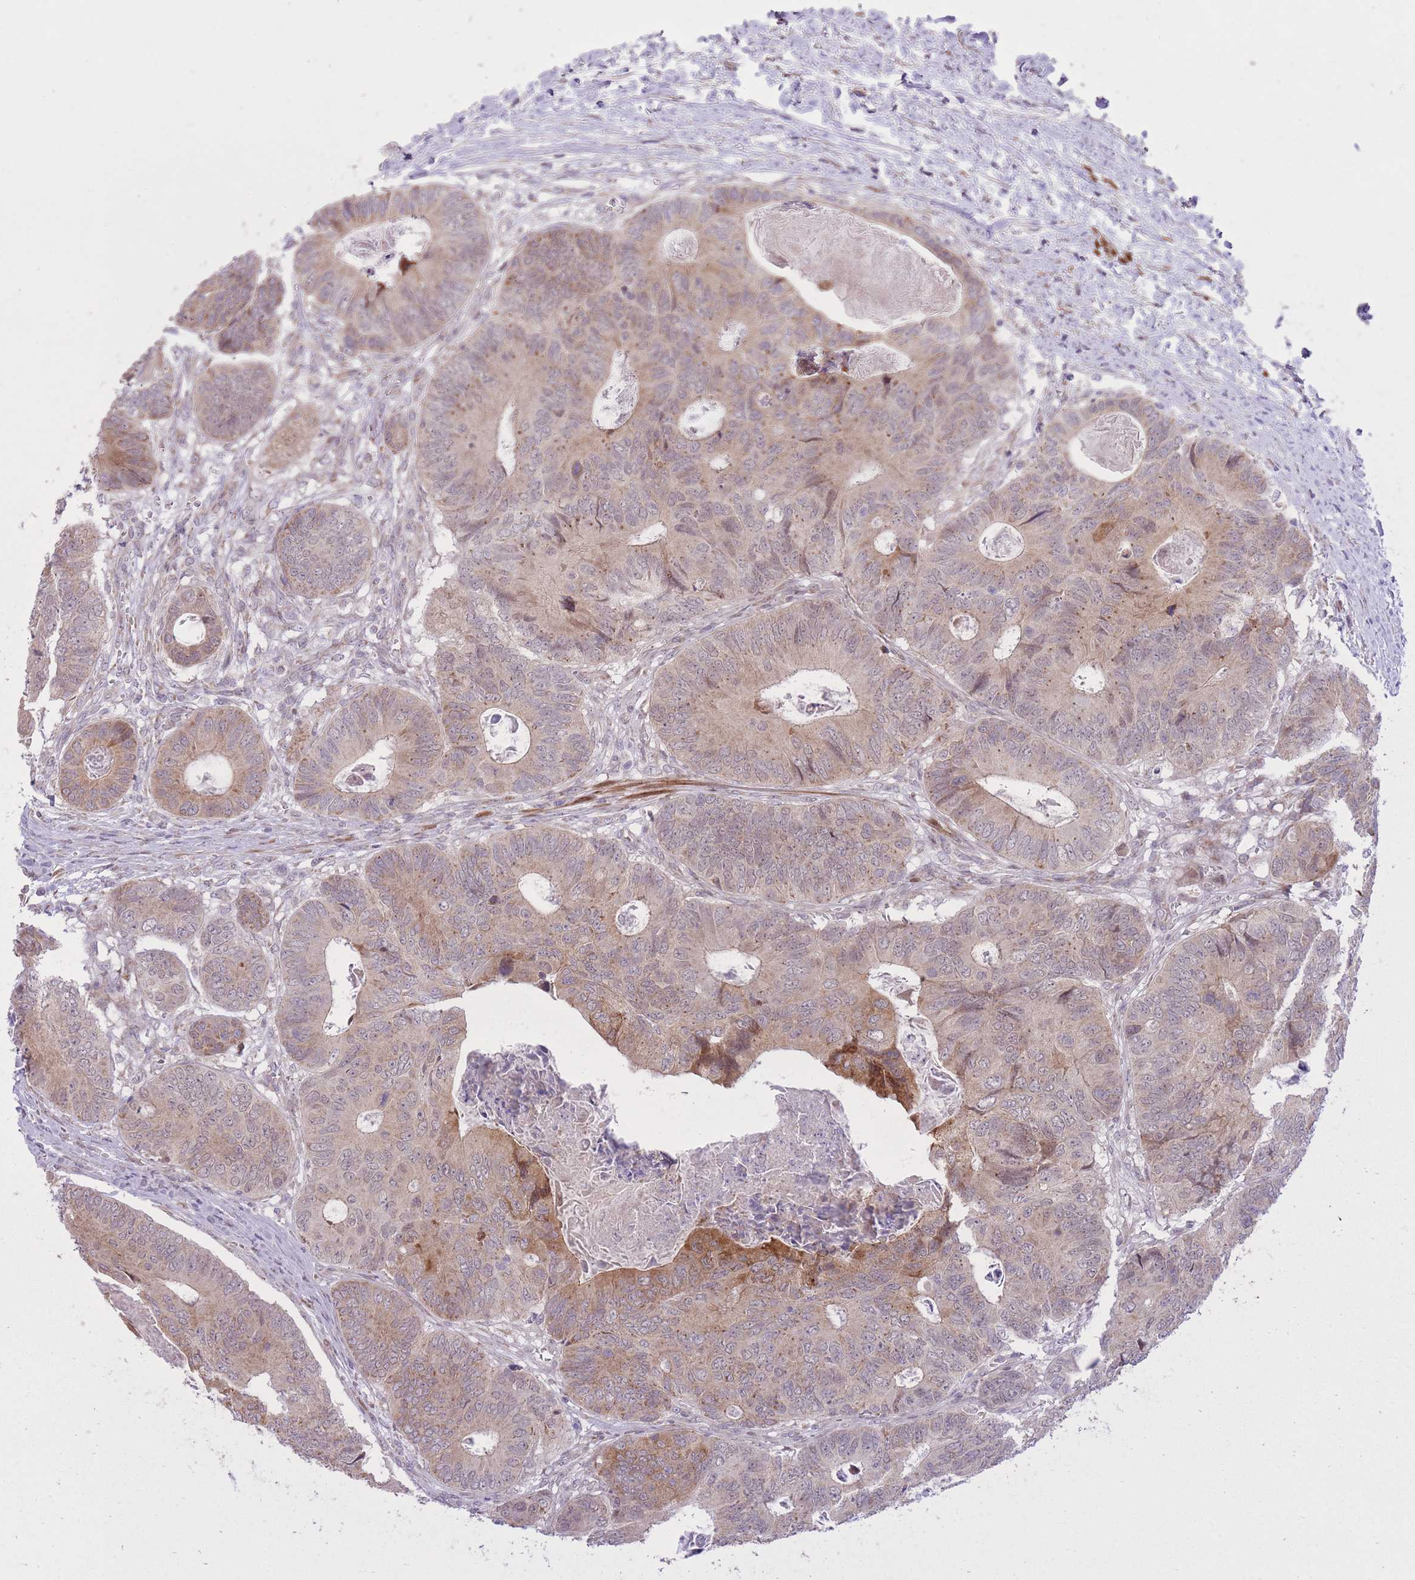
{"staining": {"intensity": "weak", "quantity": ">75%", "location": "cytoplasmic/membranous,nuclear"}, "tissue": "colorectal cancer", "cell_type": "Tumor cells", "image_type": "cancer", "snomed": [{"axis": "morphology", "description": "Adenocarcinoma, NOS"}, {"axis": "topography", "description": "Colon"}], "caption": "A brown stain labels weak cytoplasmic/membranous and nuclear staining of a protein in colorectal cancer tumor cells. The protein is stained brown, and the nuclei are stained in blue (DAB (3,3'-diaminobenzidine) IHC with brightfield microscopy, high magnification).", "gene": "SLC4A4", "patient": {"sex": "male", "age": 85}}